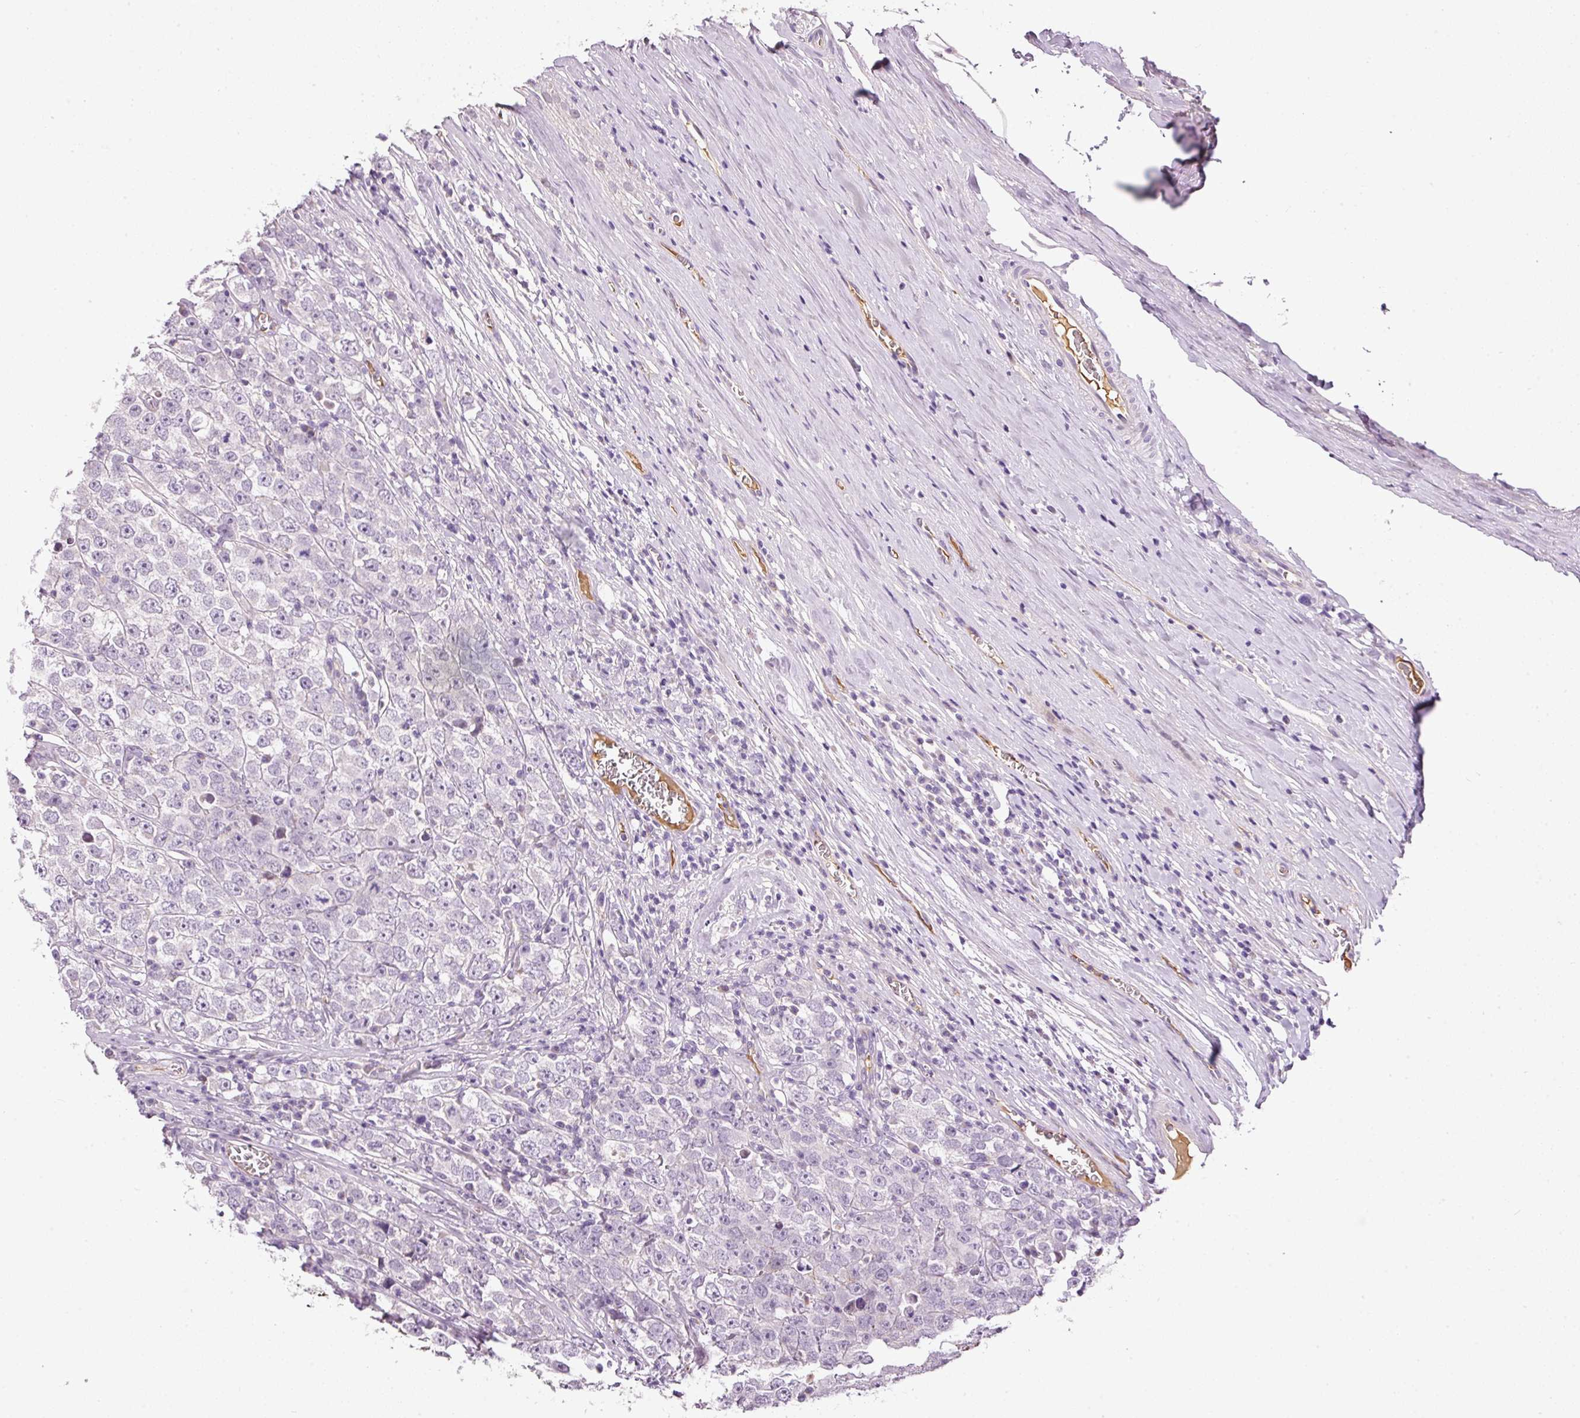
{"staining": {"intensity": "negative", "quantity": "none", "location": "none"}, "tissue": "testis cancer", "cell_type": "Tumor cells", "image_type": "cancer", "snomed": [{"axis": "morphology", "description": "Seminoma, NOS"}, {"axis": "morphology", "description": "Carcinoma, Embryonal, NOS"}, {"axis": "topography", "description": "Testis"}], "caption": "An immunohistochemistry micrograph of embryonal carcinoma (testis) is shown. There is no staining in tumor cells of embryonal carcinoma (testis). The staining was performed using DAB (3,3'-diaminobenzidine) to visualize the protein expression in brown, while the nuclei were stained in blue with hematoxylin (Magnification: 20x).", "gene": "KPNA5", "patient": {"sex": "male", "age": 52}}